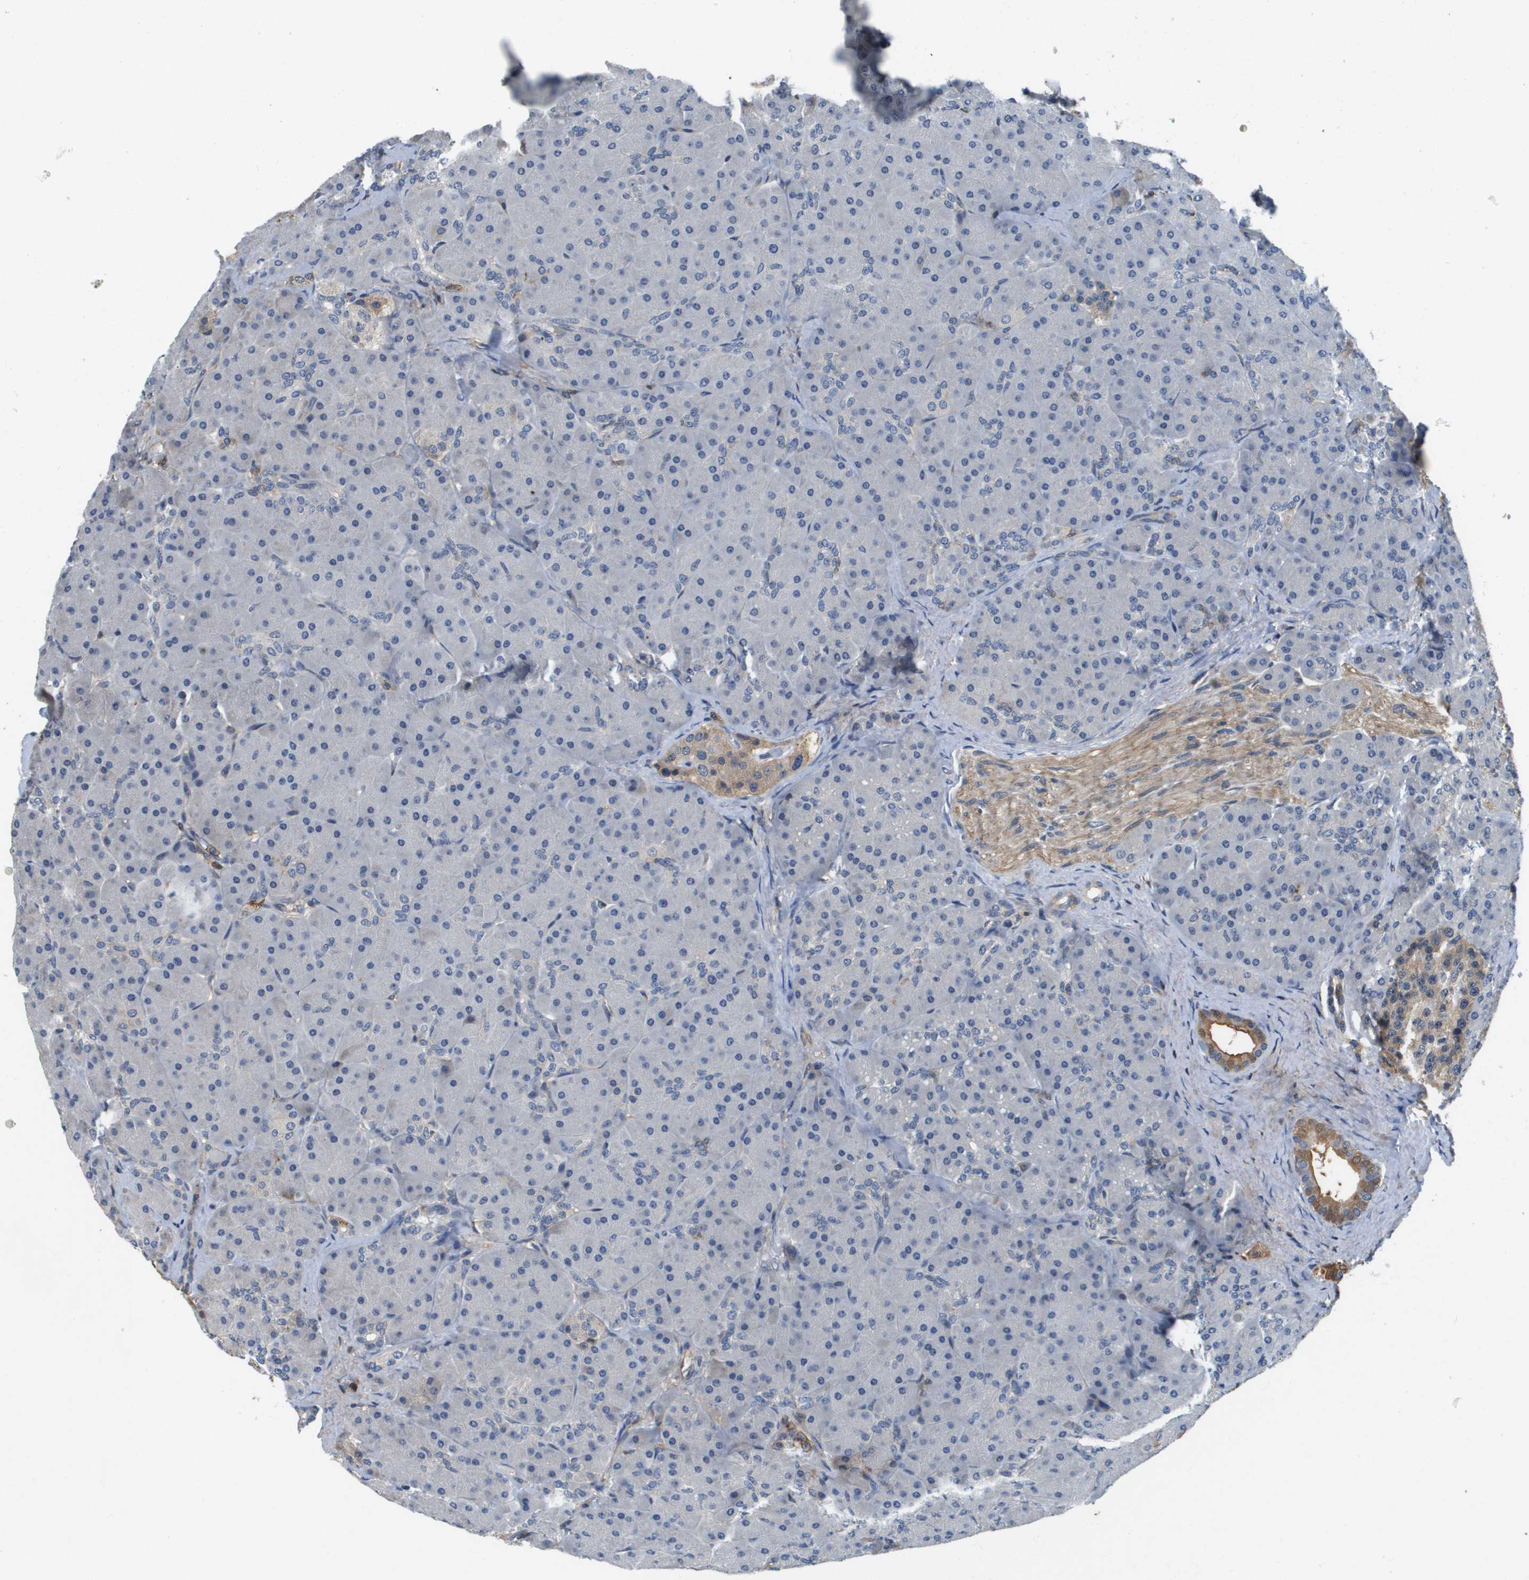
{"staining": {"intensity": "moderate", "quantity": "<25%", "location": "cytoplasmic/membranous"}, "tissue": "pancreas", "cell_type": "Exocrine glandular cells", "image_type": "normal", "snomed": [{"axis": "morphology", "description": "Normal tissue, NOS"}, {"axis": "topography", "description": "Pancreas"}], "caption": "Immunohistochemistry (DAB (3,3'-diaminobenzidine)) staining of unremarkable pancreas exhibits moderate cytoplasmic/membranous protein positivity in about <25% of exocrine glandular cells.", "gene": "SLC16A3", "patient": {"sex": "male", "age": 66}}